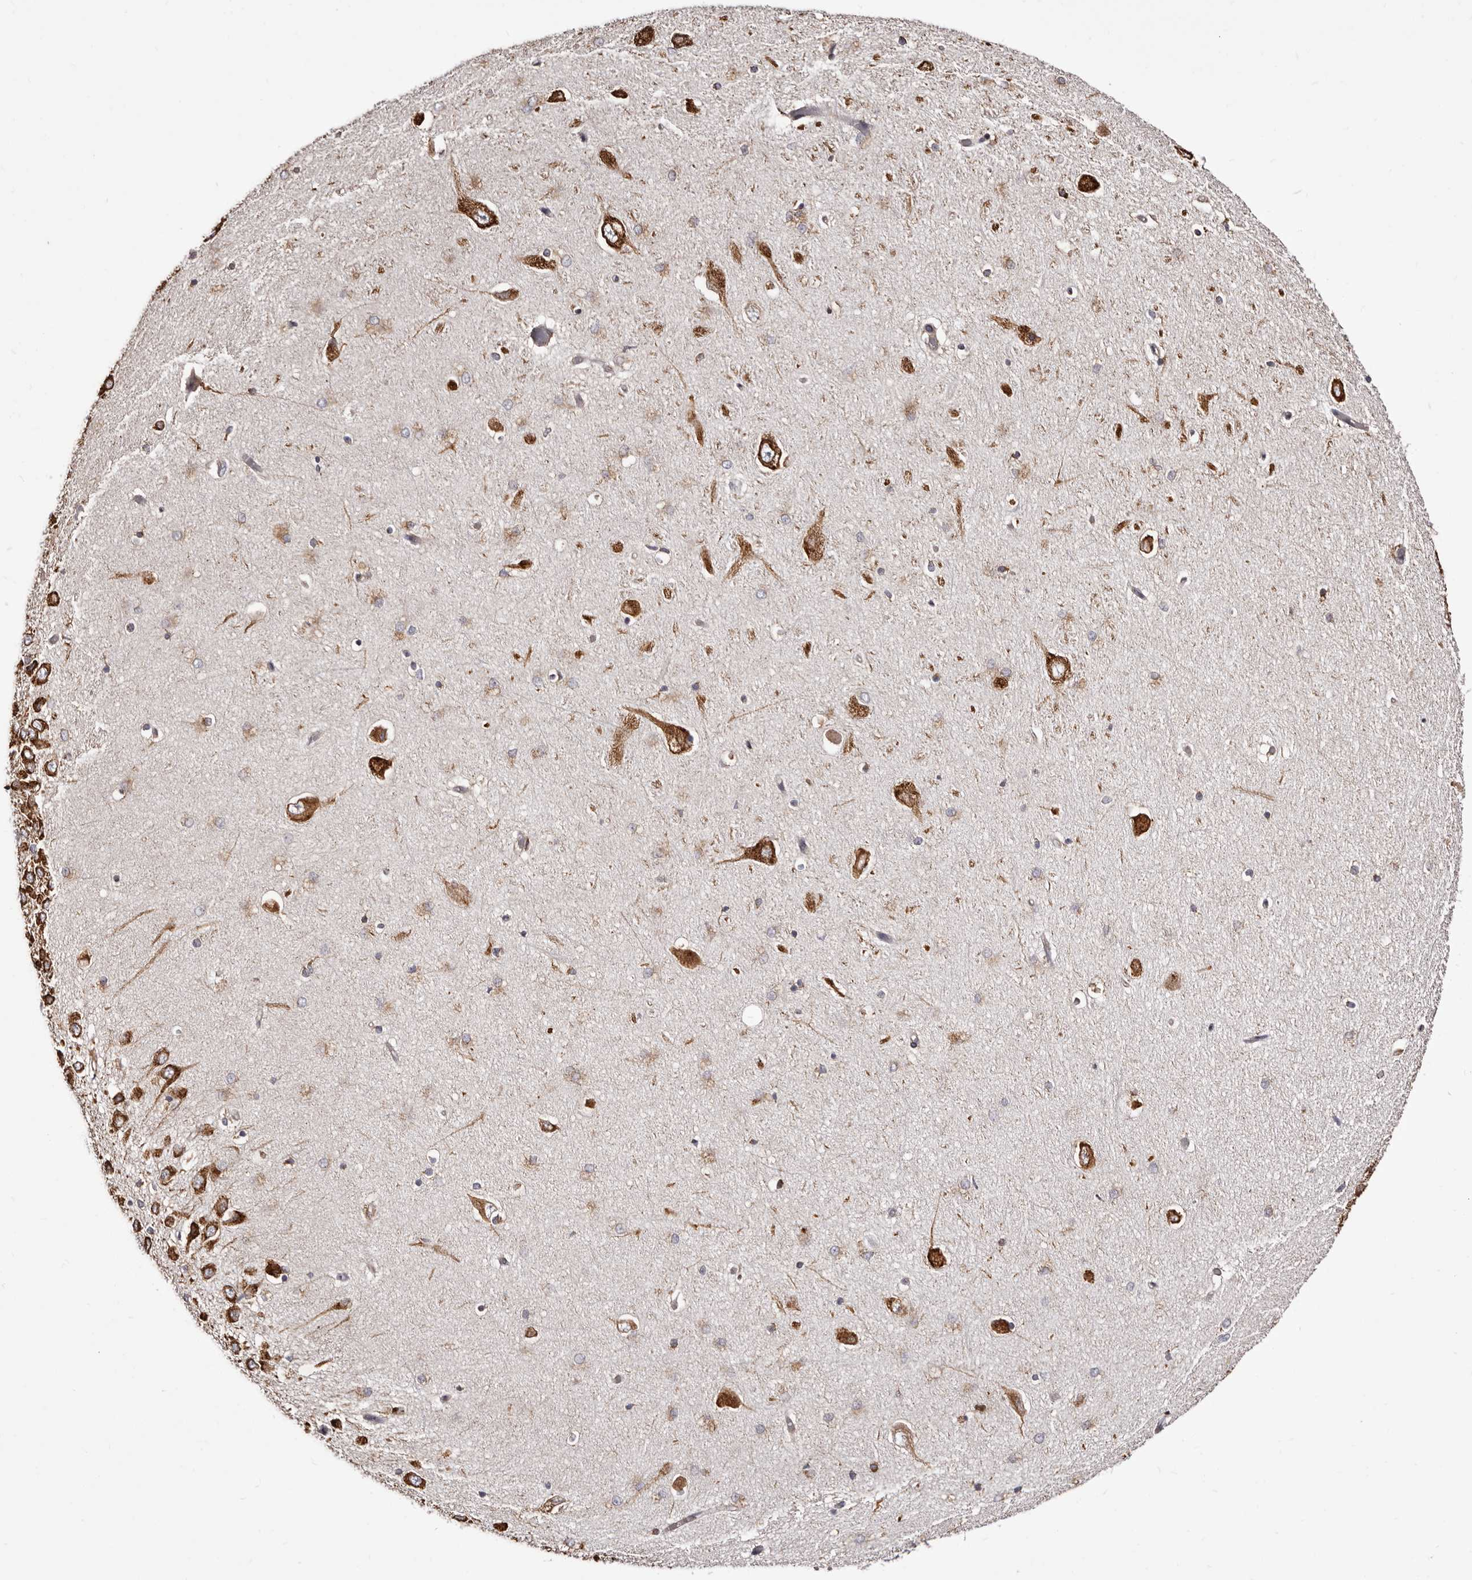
{"staining": {"intensity": "moderate", "quantity": ">75%", "location": "cytoplasmic/membranous"}, "tissue": "hippocampus", "cell_type": "Glial cells", "image_type": "normal", "snomed": [{"axis": "morphology", "description": "Normal tissue, NOS"}, {"axis": "topography", "description": "Hippocampus"}], "caption": "Immunohistochemical staining of unremarkable human hippocampus shows >75% levels of moderate cytoplasmic/membranous protein positivity in approximately >75% of glial cells.", "gene": "ACBD6", "patient": {"sex": "male", "age": 45}}